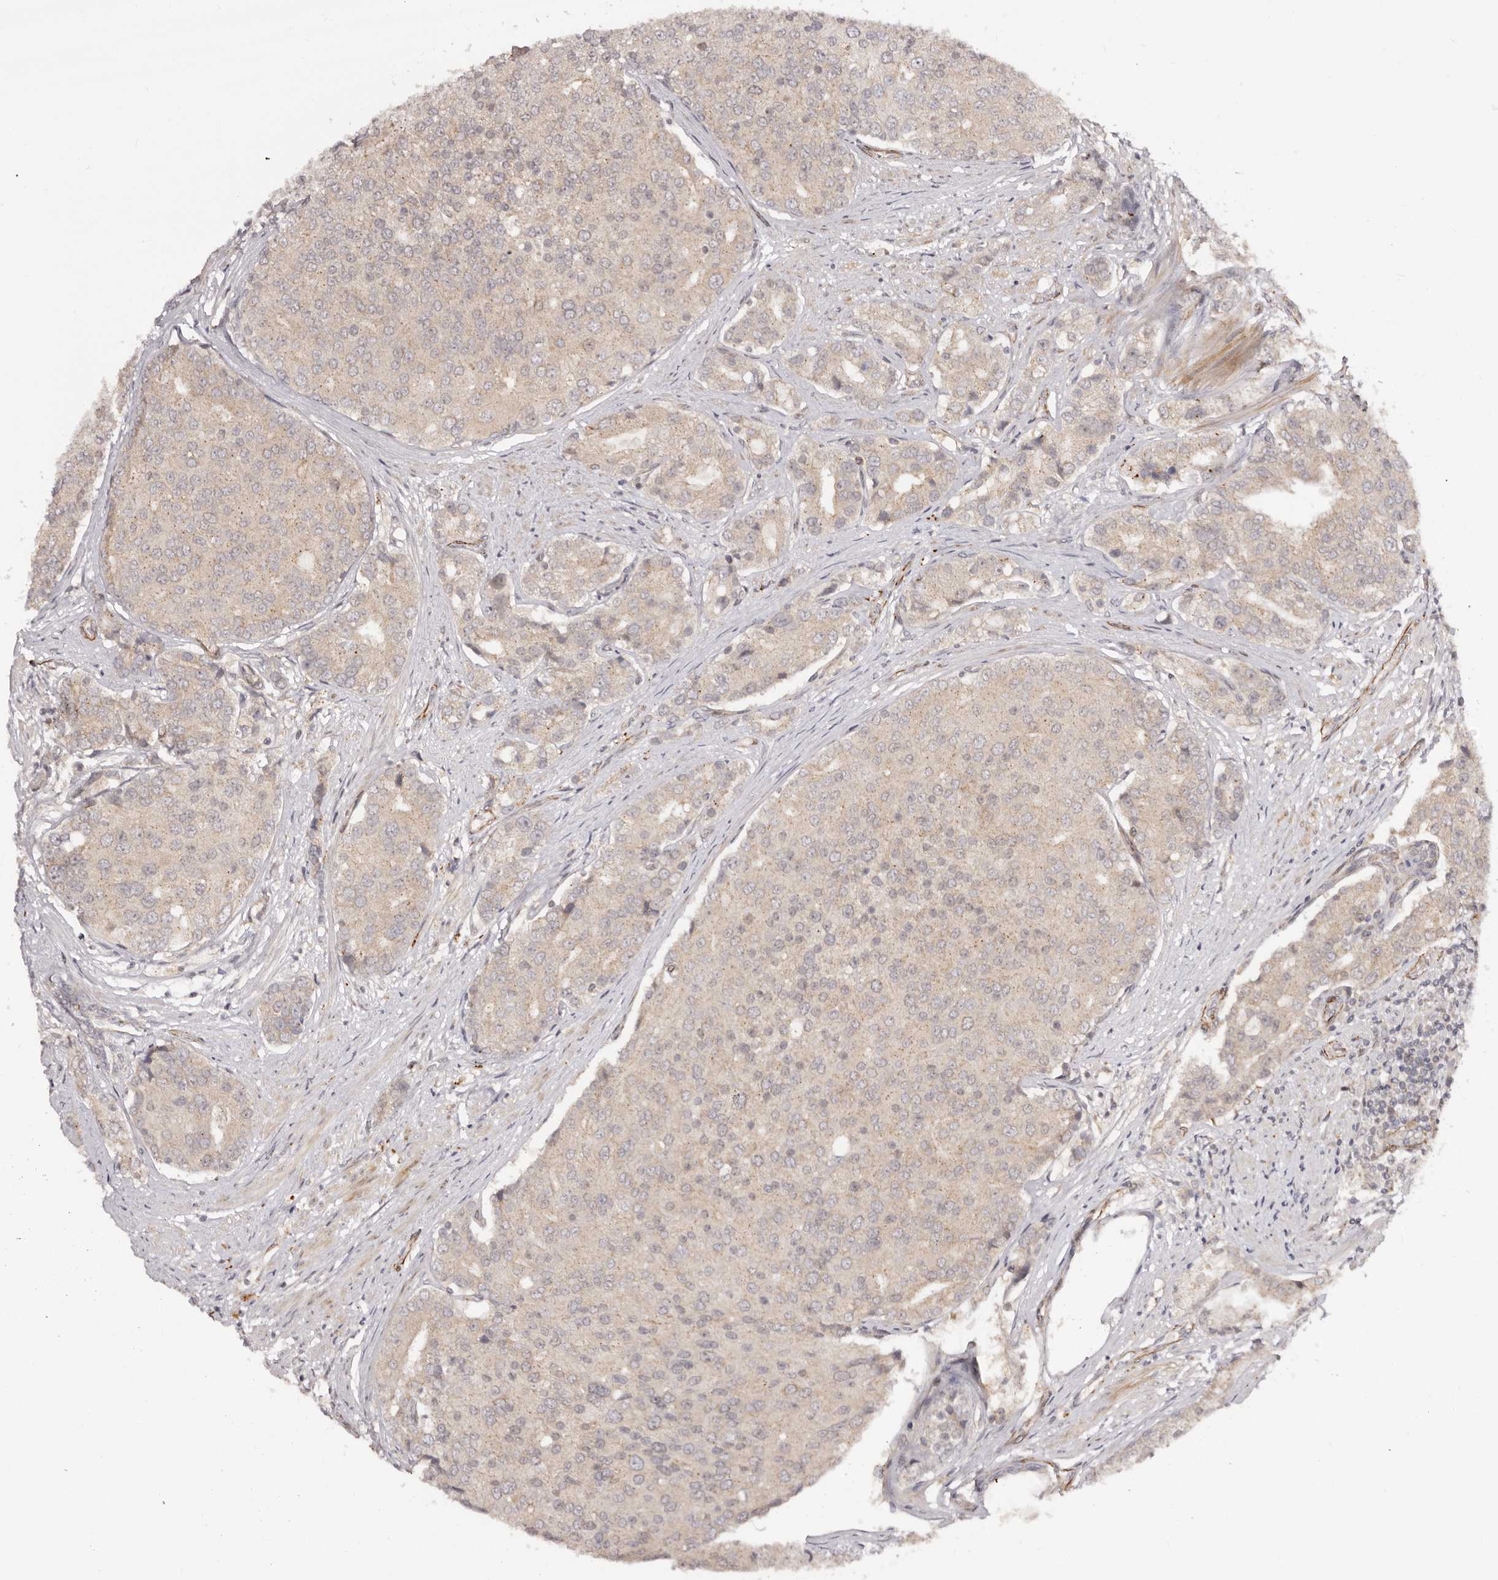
{"staining": {"intensity": "weak", "quantity": "<25%", "location": "cytoplasmic/membranous"}, "tissue": "prostate cancer", "cell_type": "Tumor cells", "image_type": "cancer", "snomed": [{"axis": "morphology", "description": "Adenocarcinoma, High grade"}, {"axis": "topography", "description": "Prostate"}], "caption": "A high-resolution micrograph shows immunohistochemistry (IHC) staining of prostate cancer (adenocarcinoma (high-grade)), which demonstrates no significant positivity in tumor cells.", "gene": "MICAL2", "patient": {"sex": "male", "age": 50}}